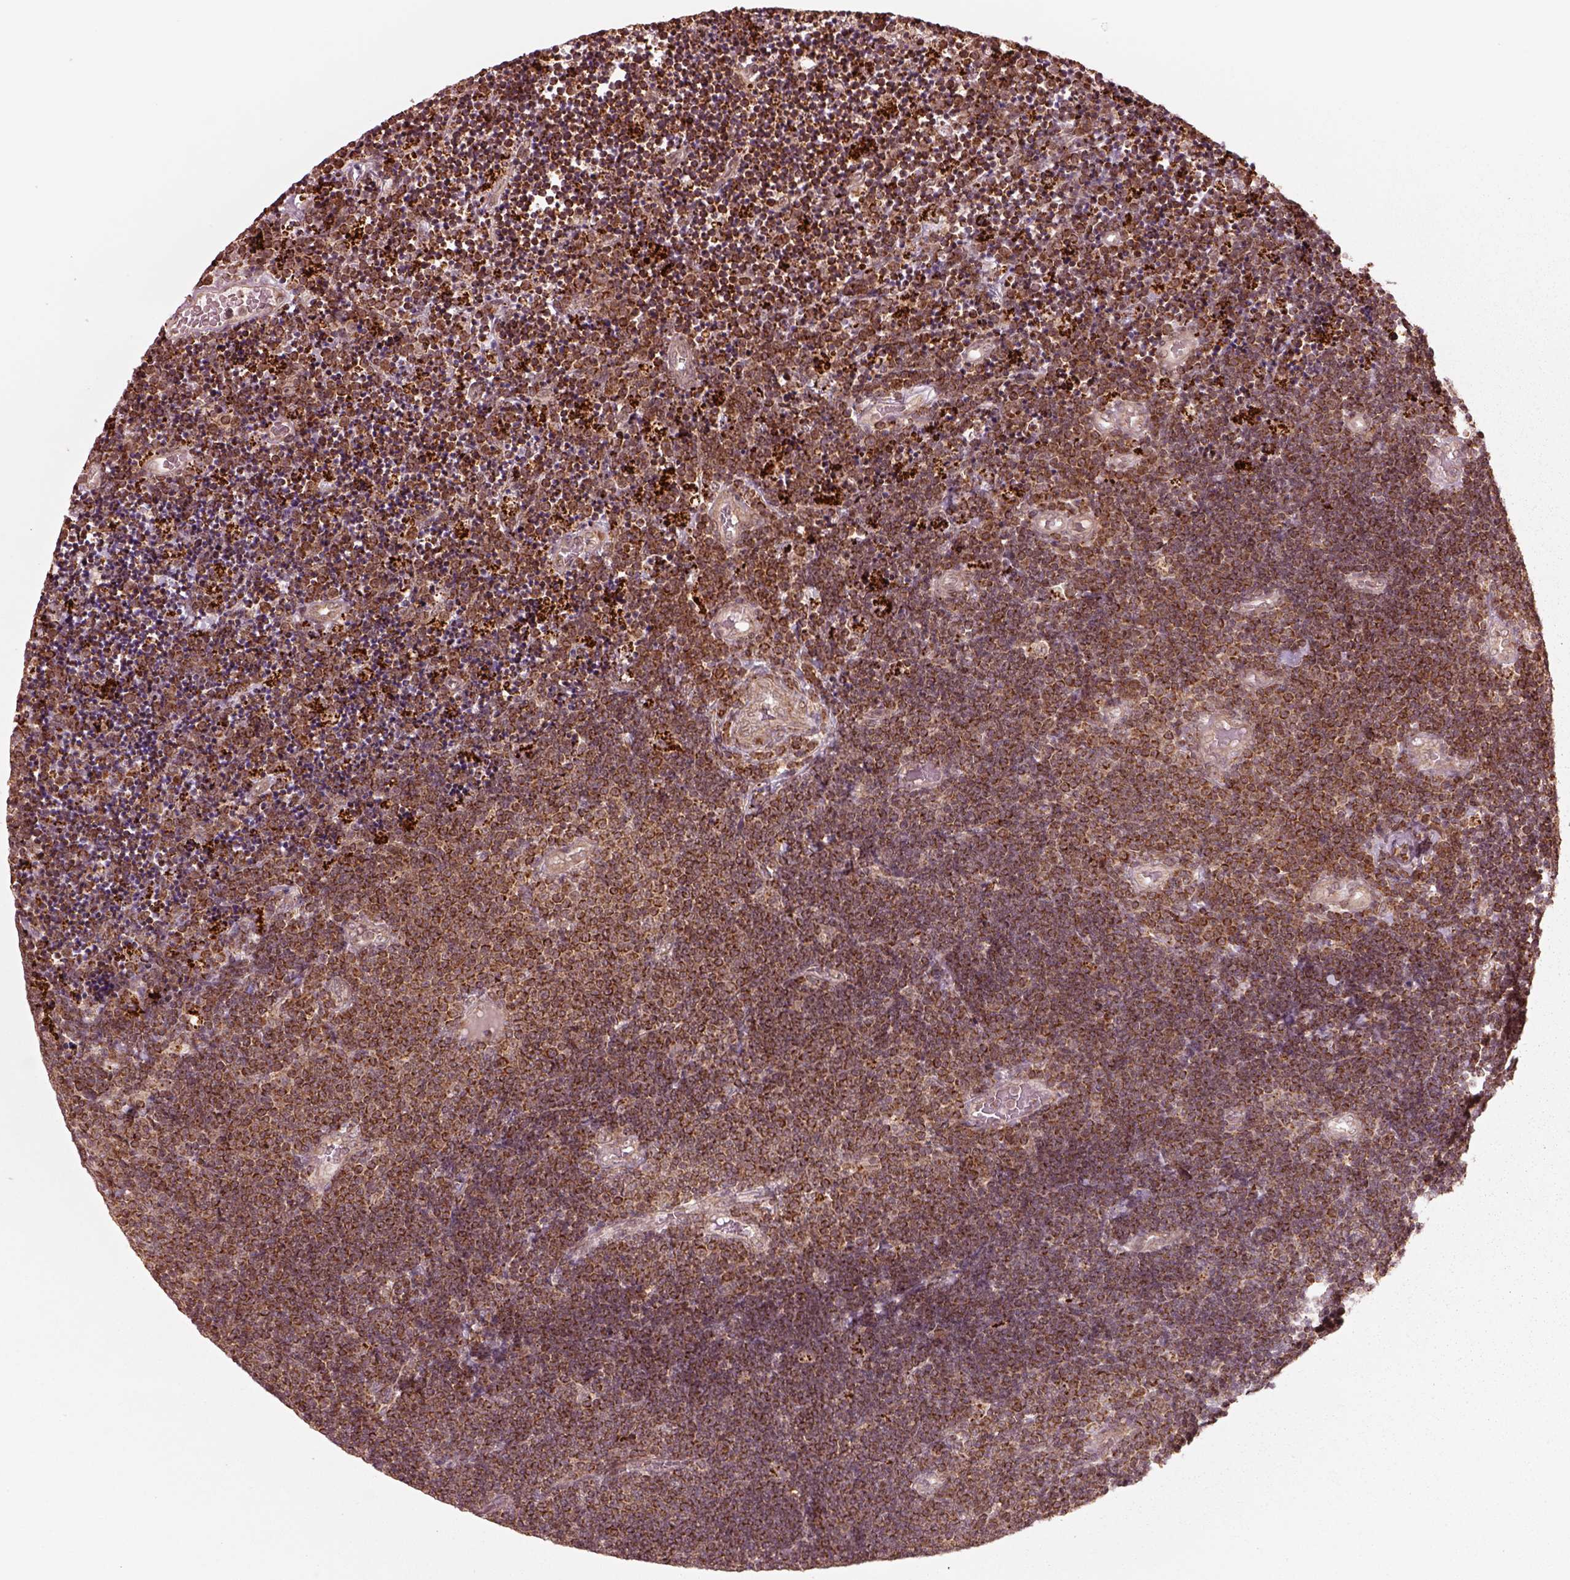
{"staining": {"intensity": "strong", "quantity": ">75%", "location": "cytoplasmic/membranous"}, "tissue": "lymphoma", "cell_type": "Tumor cells", "image_type": "cancer", "snomed": [{"axis": "morphology", "description": "Malignant lymphoma, non-Hodgkin's type, Low grade"}, {"axis": "topography", "description": "Brain"}], "caption": "The photomicrograph demonstrates staining of lymphoma, revealing strong cytoplasmic/membranous protein expression (brown color) within tumor cells.", "gene": "SEL1L3", "patient": {"sex": "female", "age": 66}}